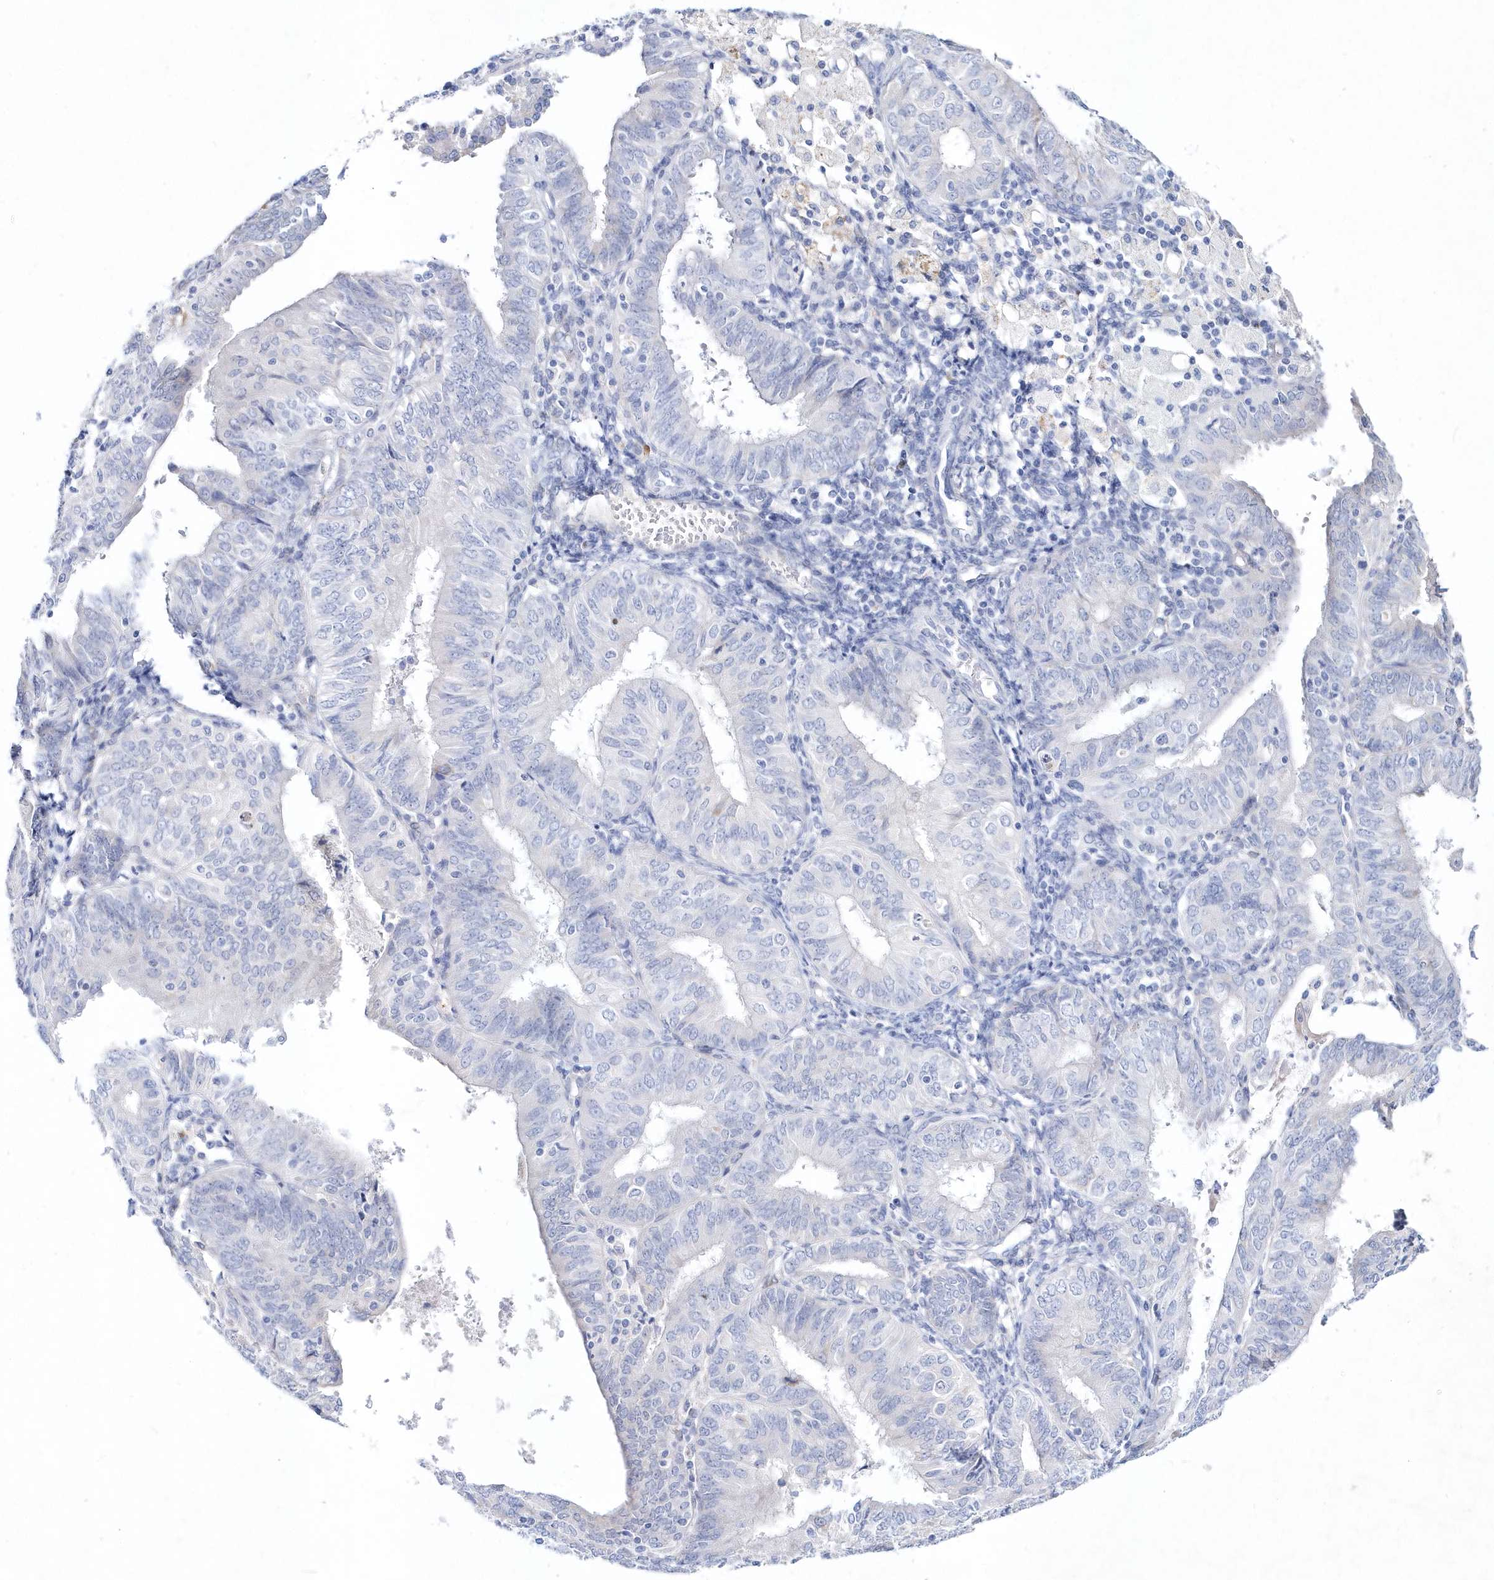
{"staining": {"intensity": "negative", "quantity": "none", "location": "none"}, "tissue": "endometrial cancer", "cell_type": "Tumor cells", "image_type": "cancer", "snomed": [{"axis": "morphology", "description": "Adenocarcinoma, NOS"}, {"axis": "topography", "description": "Endometrium"}], "caption": "Immunohistochemistry (IHC) of human adenocarcinoma (endometrial) displays no staining in tumor cells.", "gene": "SPINK7", "patient": {"sex": "female", "age": 58}}